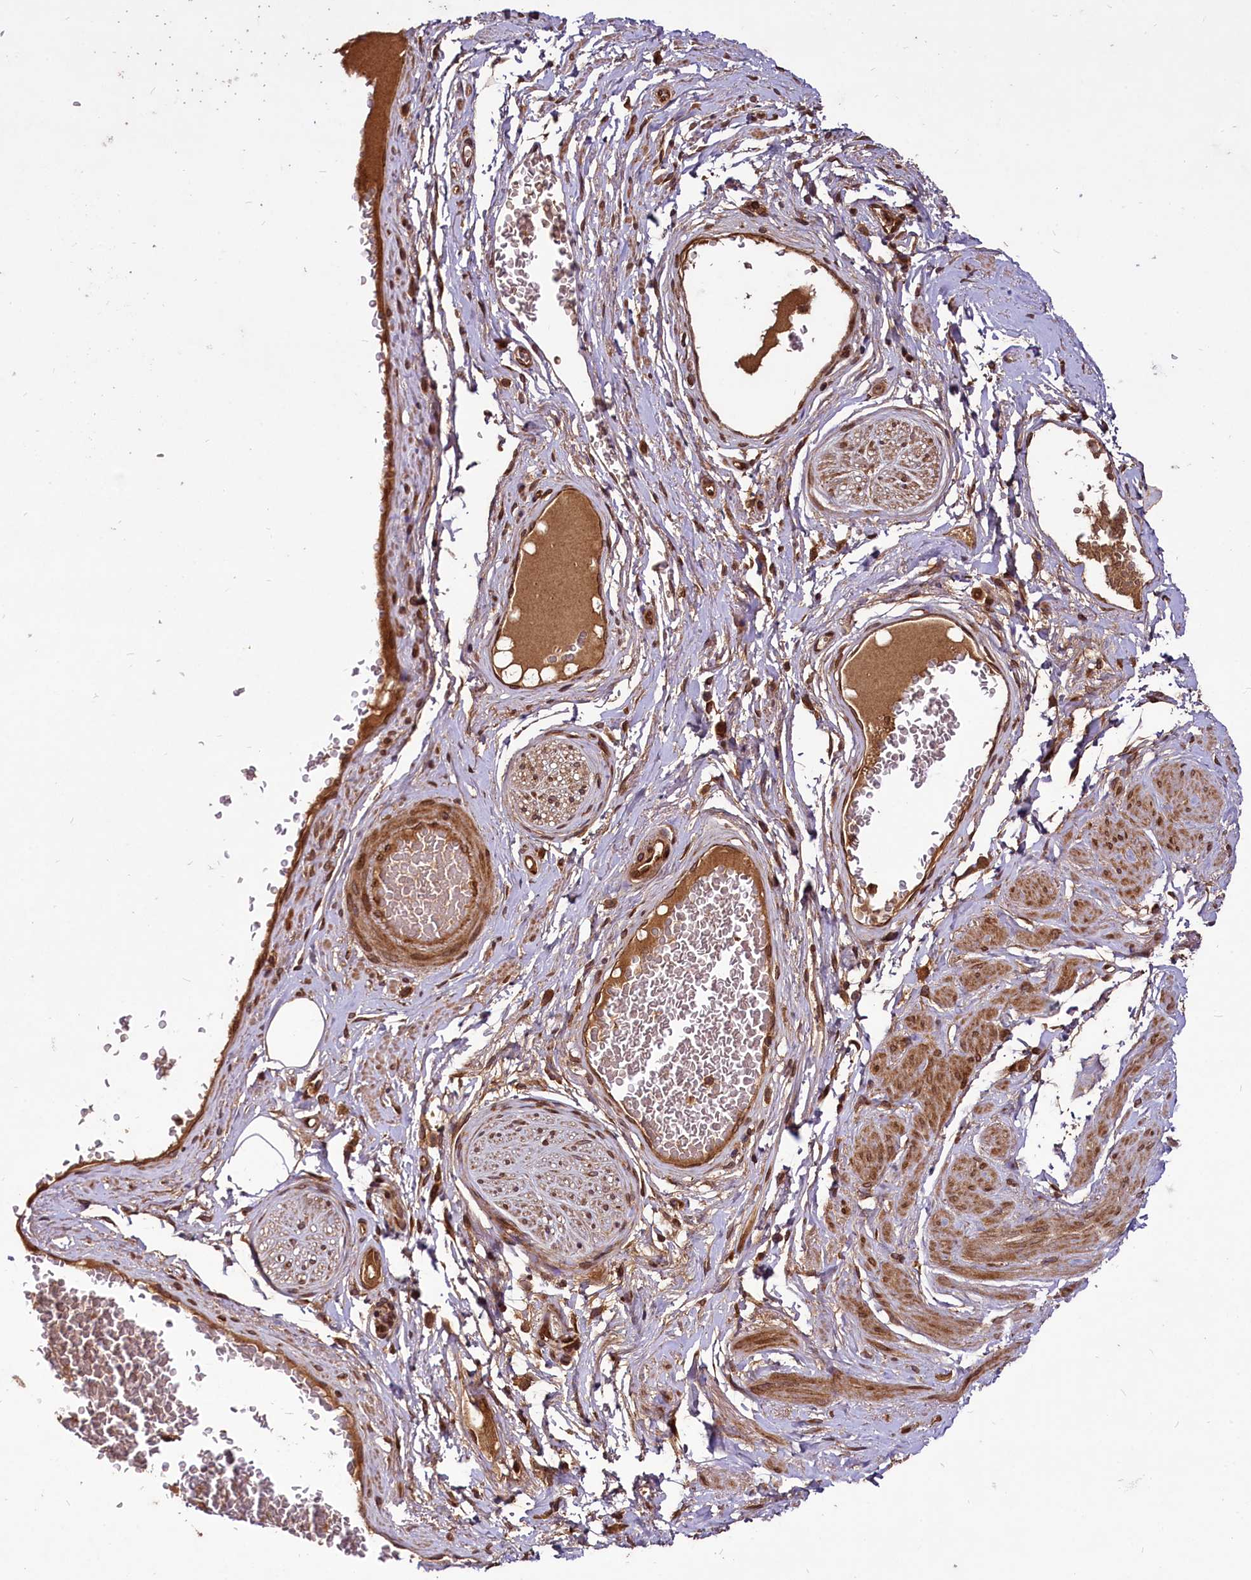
{"staining": {"intensity": "strong", "quantity": ">75%", "location": "cytoplasmic/membranous"}, "tissue": "adipose tissue", "cell_type": "Adipocytes", "image_type": "normal", "snomed": [{"axis": "morphology", "description": "Normal tissue, NOS"}, {"axis": "morphology", "description": "Adenocarcinoma, NOS"}, {"axis": "topography", "description": "Rectum"}, {"axis": "topography", "description": "Vagina"}, {"axis": "topography", "description": "Peripheral nerve tissue"}], "caption": "A brown stain shows strong cytoplasmic/membranous expression of a protein in adipocytes of normal adipose tissue. Immunohistochemistry (ihc) stains the protein in brown and the nuclei are stained blue.", "gene": "DCP1B", "patient": {"sex": "female", "age": 71}}